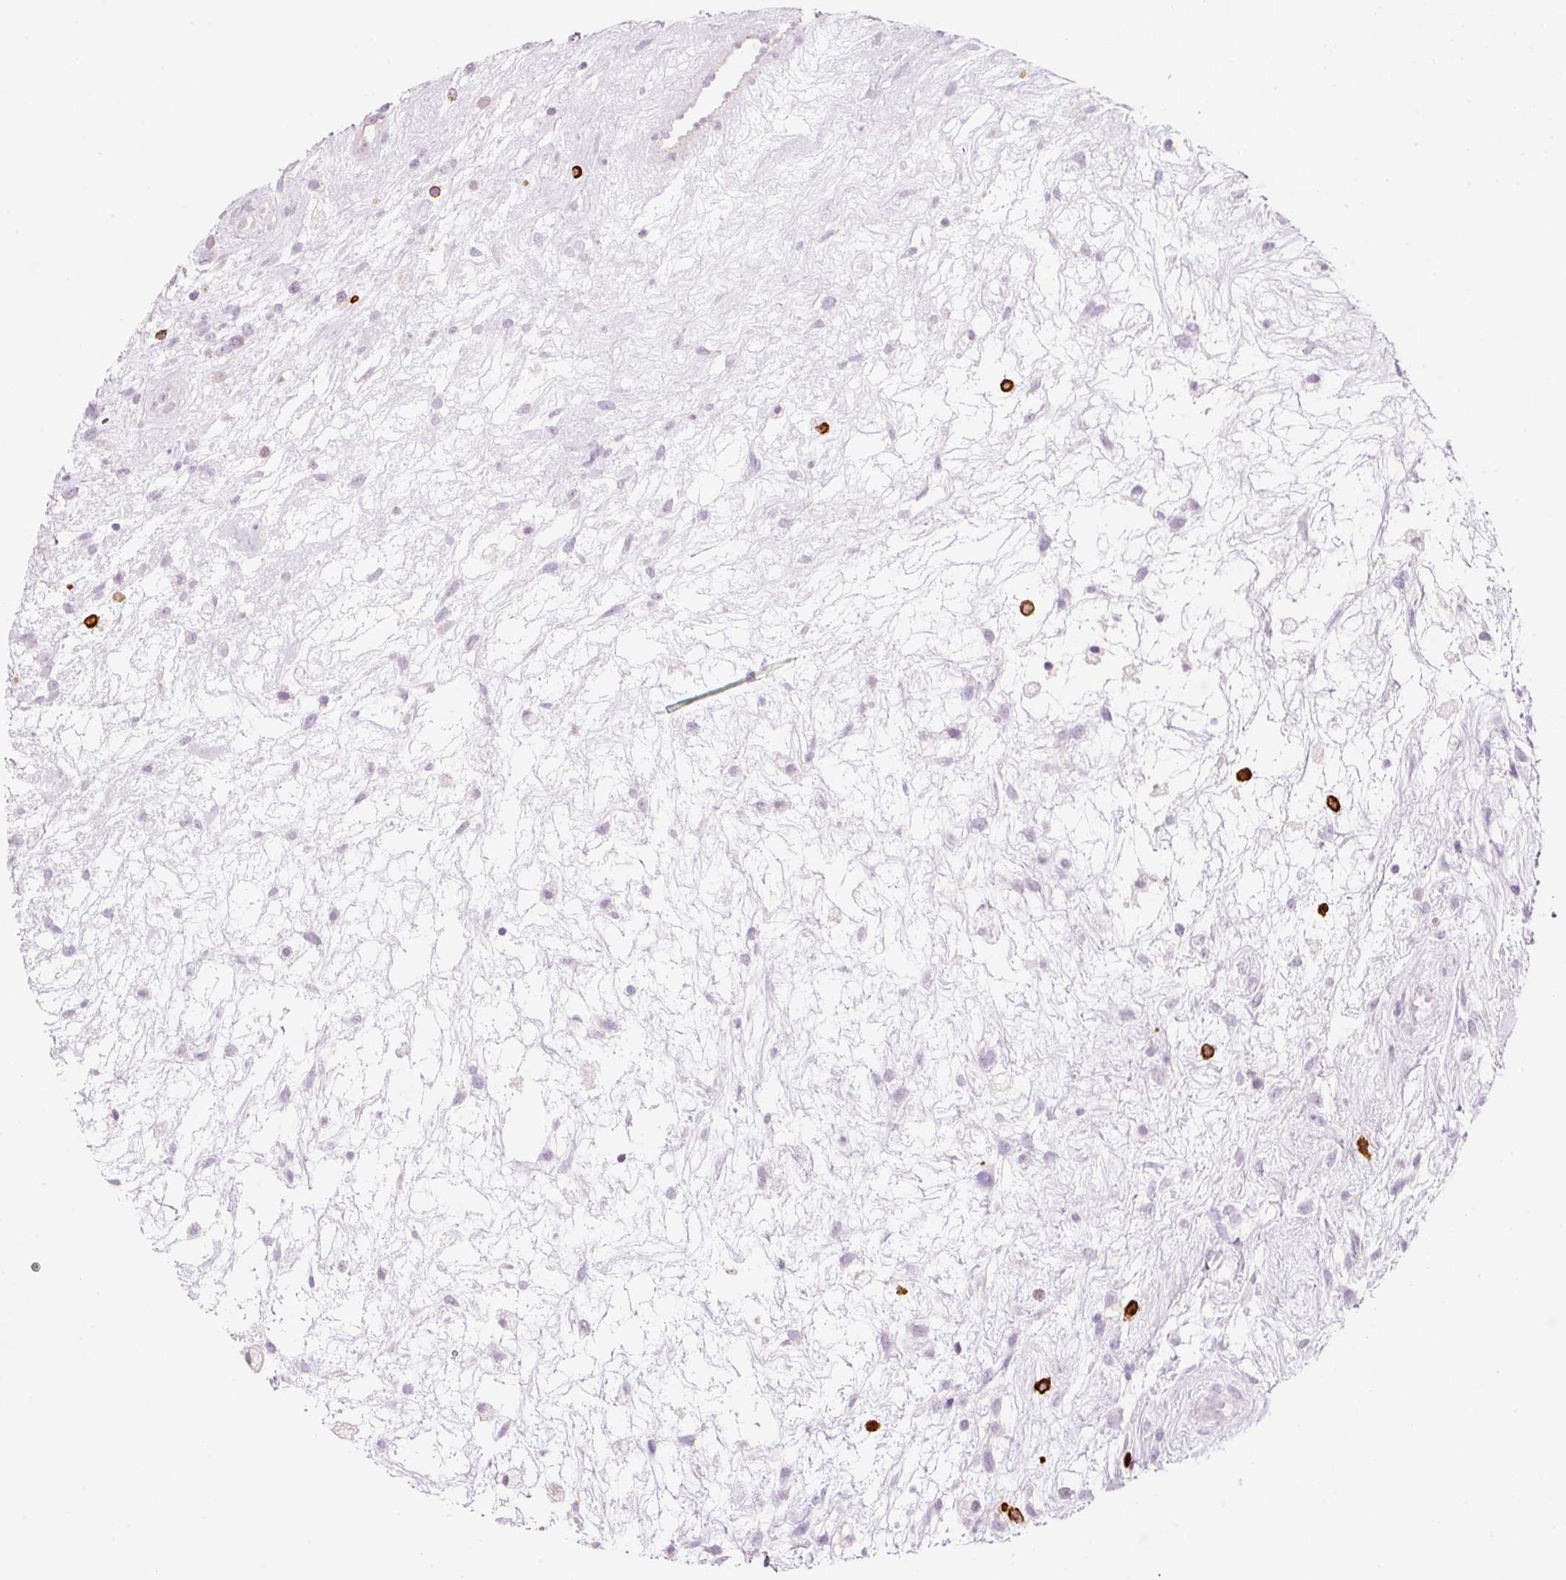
{"staining": {"intensity": "negative", "quantity": "none", "location": "none"}, "tissue": "testis cancer", "cell_type": "Tumor cells", "image_type": "cancer", "snomed": [{"axis": "morphology", "description": "Carcinoma, Embryonal, NOS"}, {"axis": "topography", "description": "Testis"}], "caption": "Immunohistochemistry (IHC) of testis cancer exhibits no positivity in tumor cells.", "gene": "CMA1", "patient": {"sex": "male", "age": 32}}